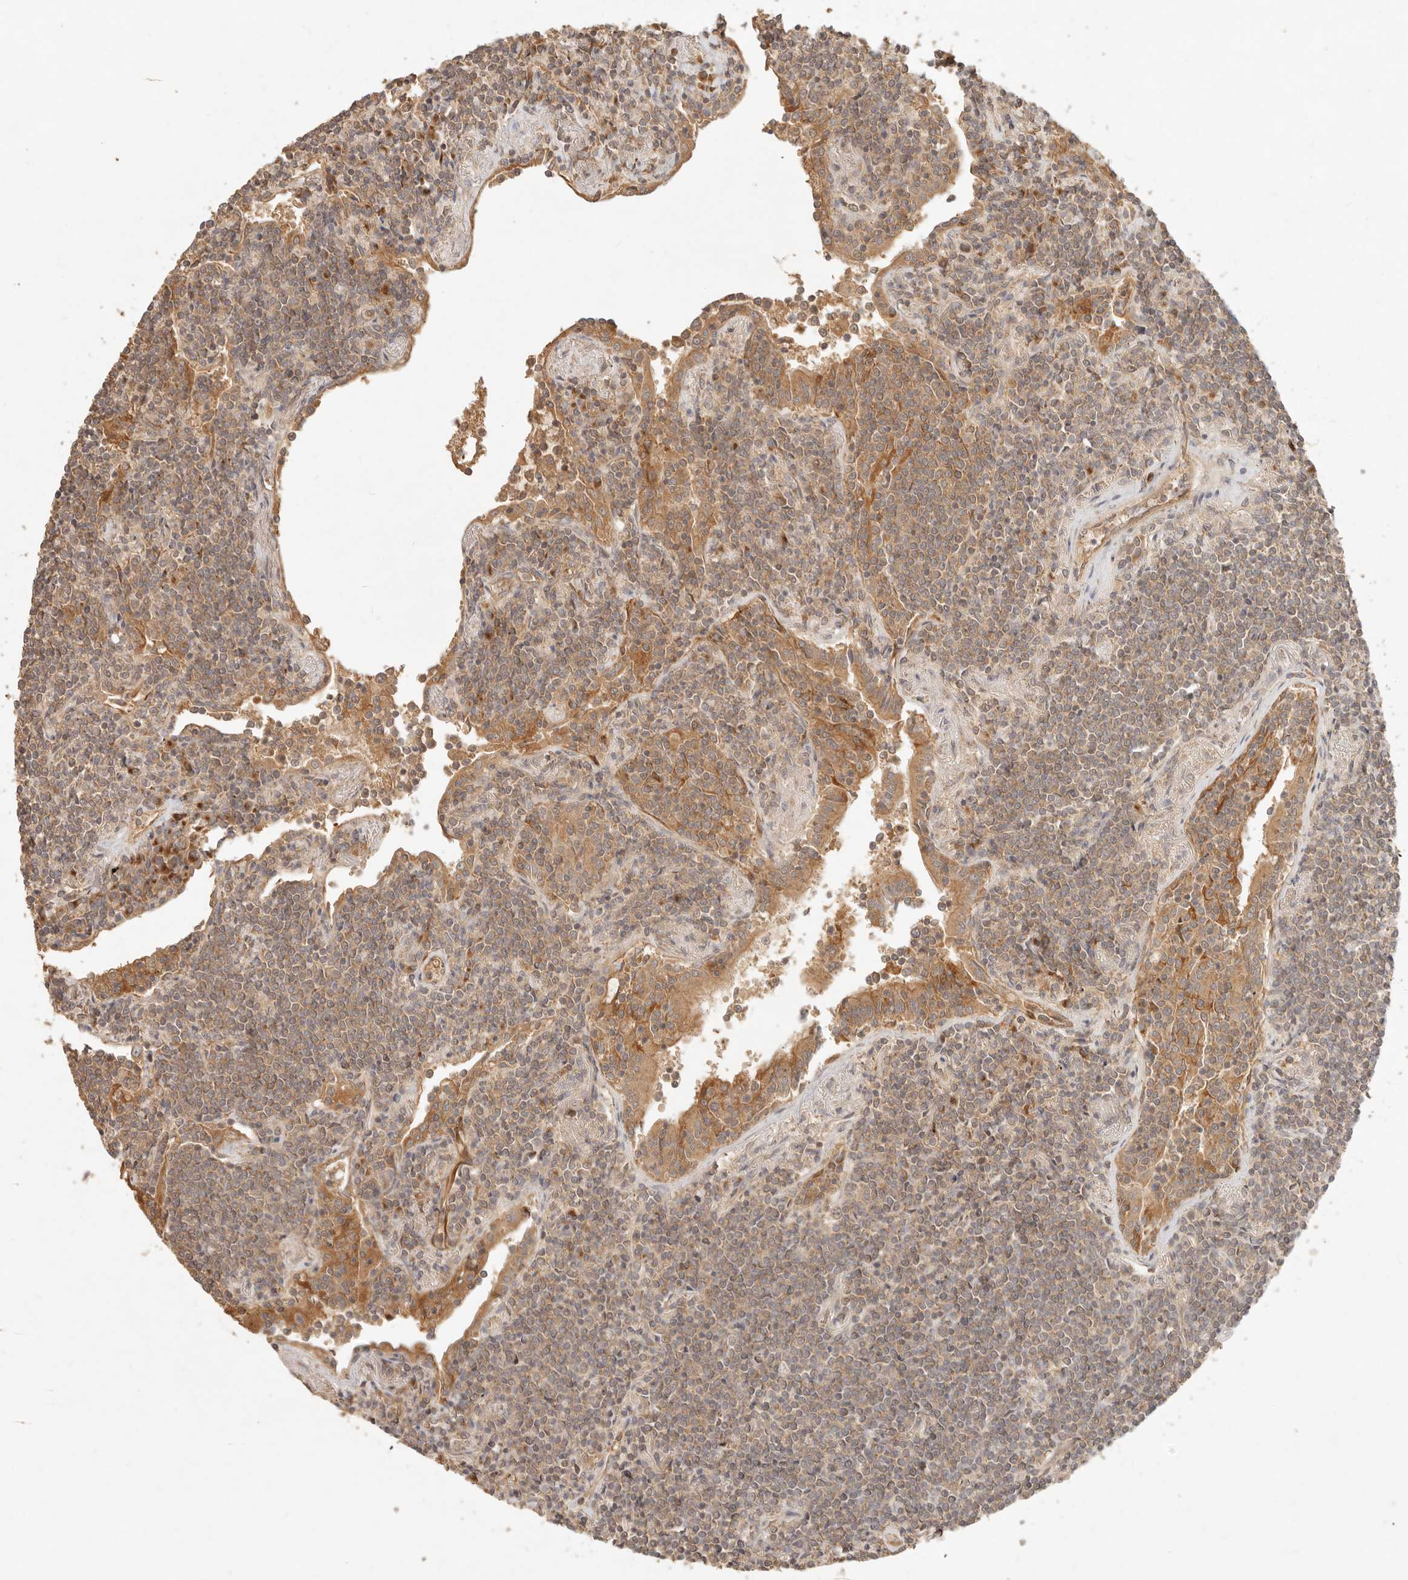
{"staining": {"intensity": "moderate", "quantity": ">75%", "location": "cytoplasmic/membranous"}, "tissue": "lymphoma", "cell_type": "Tumor cells", "image_type": "cancer", "snomed": [{"axis": "morphology", "description": "Malignant lymphoma, non-Hodgkin's type, Low grade"}, {"axis": "topography", "description": "Lung"}], "caption": "An IHC image of tumor tissue is shown. Protein staining in brown shows moderate cytoplasmic/membranous positivity in lymphoma within tumor cells.", "gene": "HECTD3", "patient": {"sex": "female", "age": 71}}